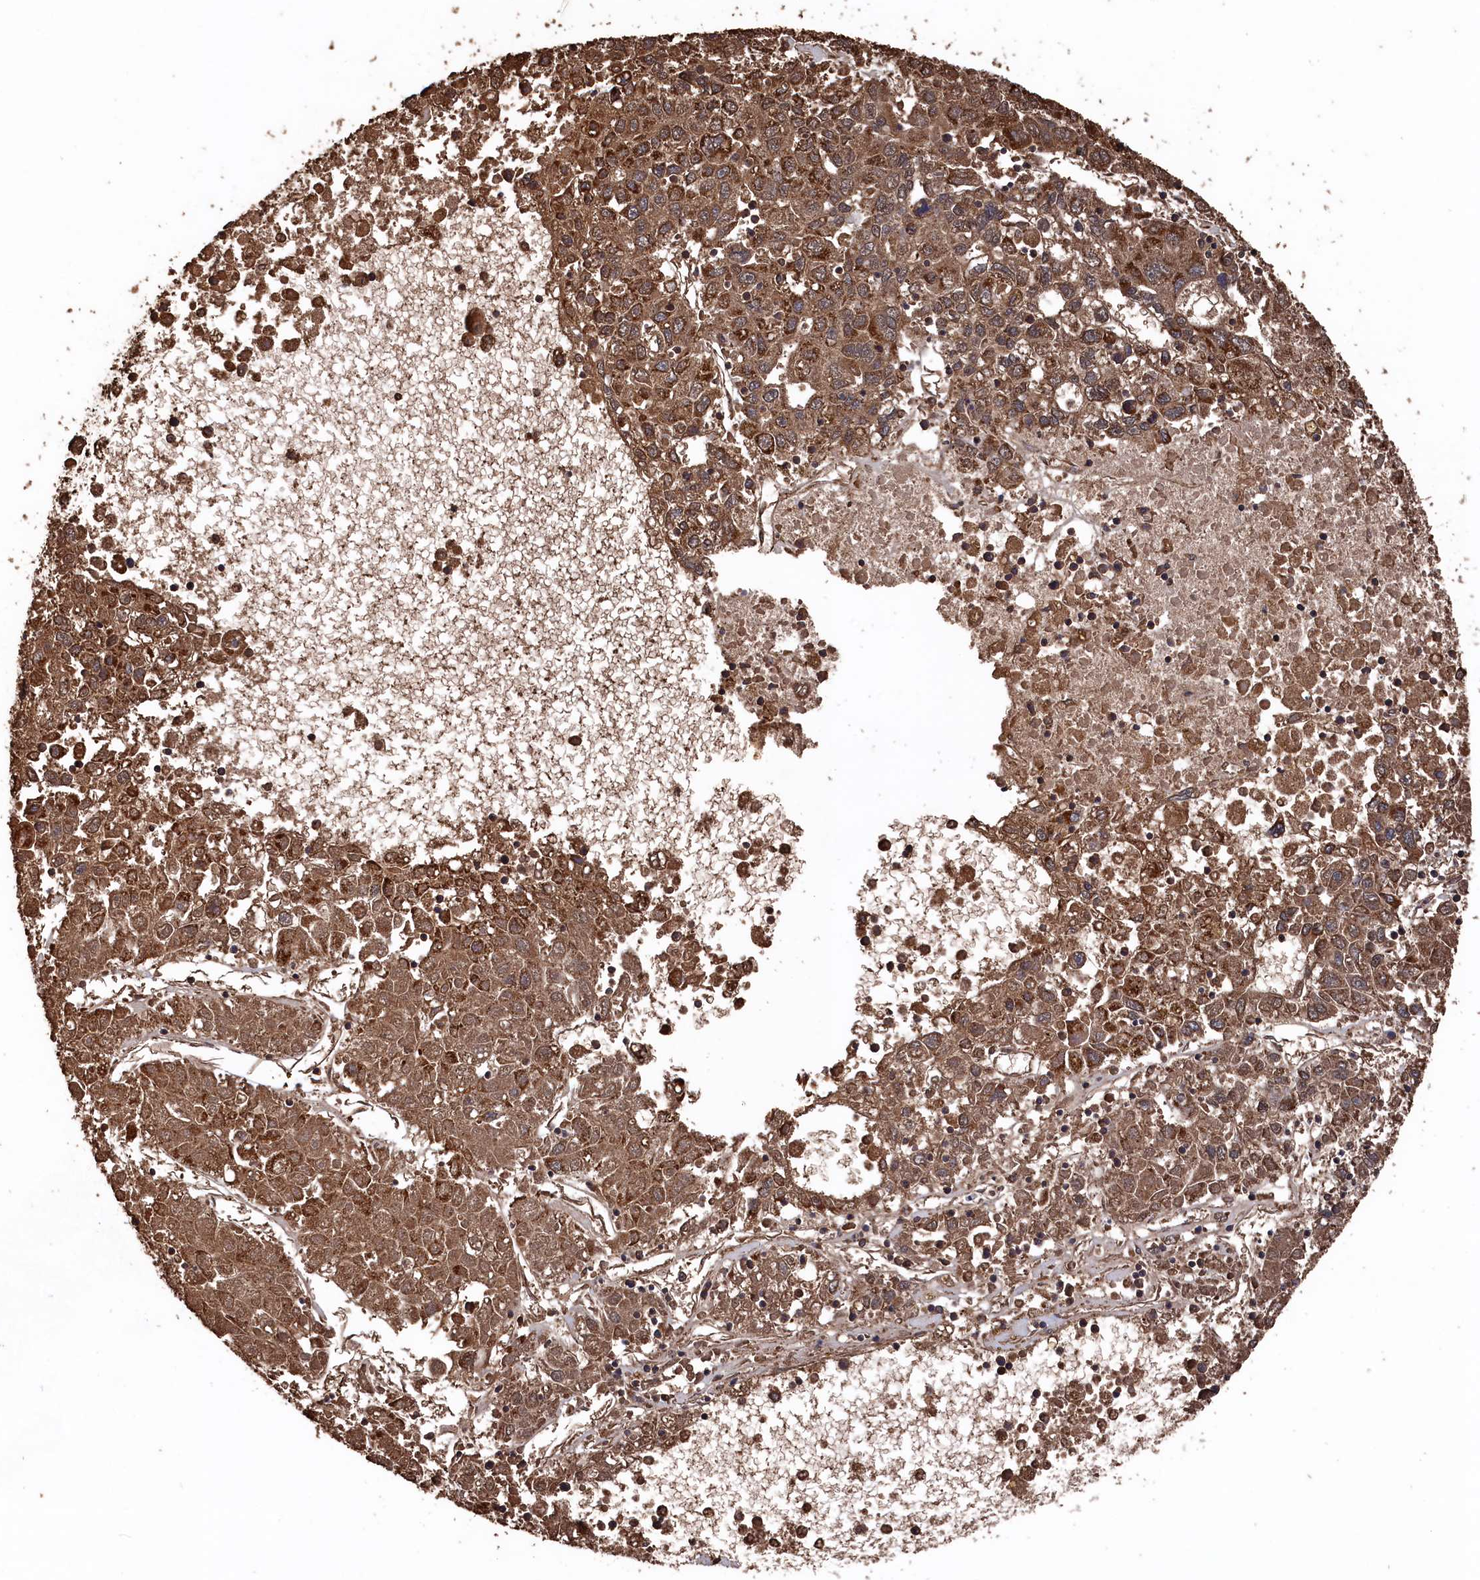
{"staining": {"intensity": "moderate", "quantity": ">75%", "location": "cytoplasmic/membranous"}, "tissue": "liver cancer", "cell_type": "Tumor cells", "image_type": "cancer", "snomed": [{"axis": "morphology", "description": "Carcinoma, Hepatocellular, NOS"}, {"axis": "topography", "description": "Liver"}], "caption": "IHC micrograph of neoplastic tissue: liver hepatocellular carcinoma stained using immunohistochemistry shows medium levels of moderate protein expression localized specifically in the cytoplasmic/membranous of tumor cells, appearing as a cytoplasmic/membranous brown color.", "gene": "SNX33", "patient": {"sex": "male", "age": 49}}